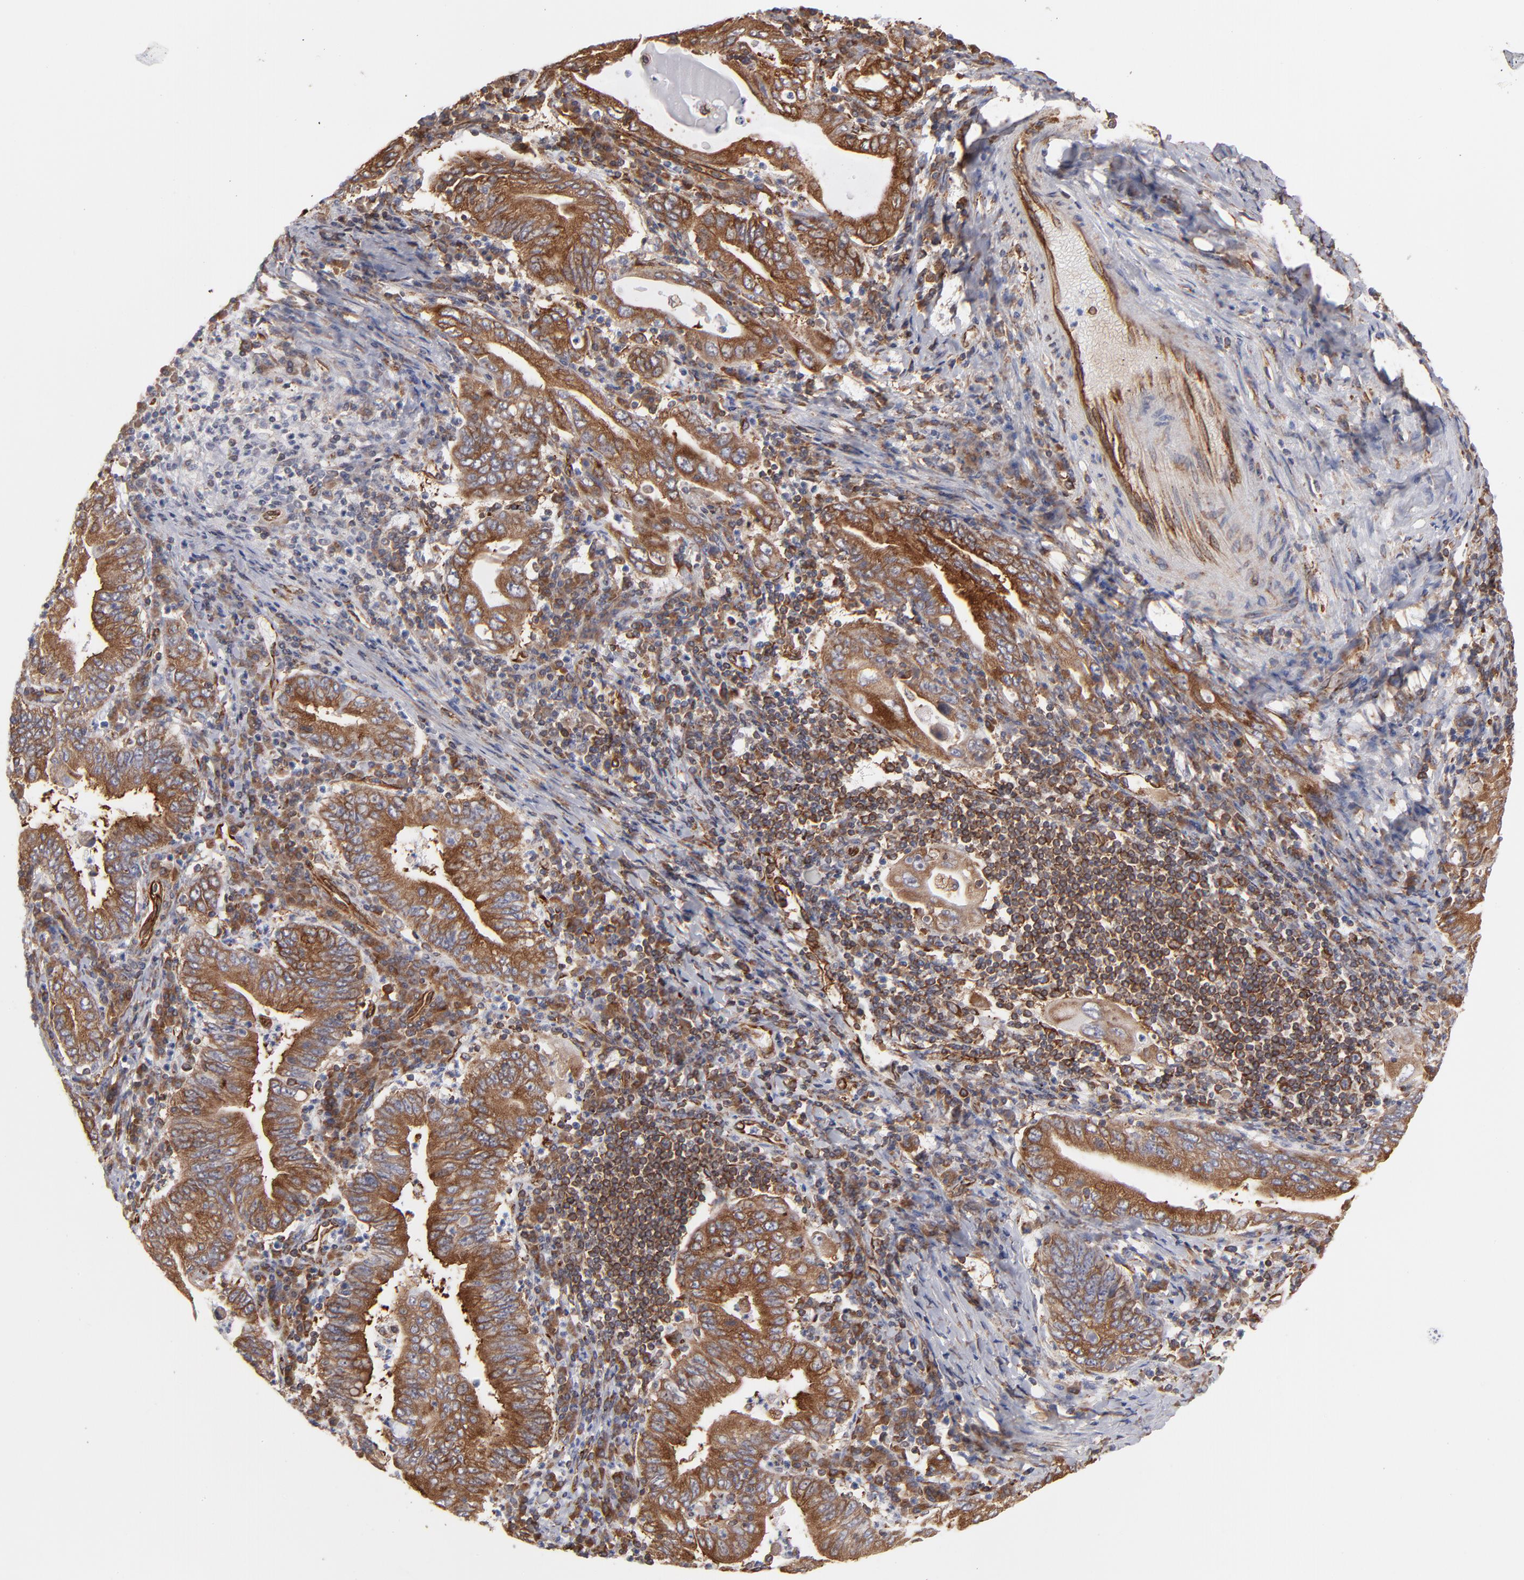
{"staining": {"intensity": "moderate", "quantity": ">75%", "location": "cytoplasmic/membranous"}, "tissue": "stomach cancer", "cell_type": "Tumor cells", "image_type": "cancer", "snomed": [{"axis": "morphology", "description": "Normal tissue, NOS"}, {"axis": "morphology", "description": "Adenocarcinoma, NOS"}, {"axis": "topography", "description": "Esophagus"}, {"axis": "topography", "description": "Stomach, upper"}, {"axis": "topography", "description": "Peripheral nerve tissue"}], "caption": "Immunohistochemistry (IHC) staining of adenocarcinoma (stomach), which shows medium levels of moderate cytoplasmic/membranous expression in approximately >75% of tumor cells indicating moderate cytoplasmic/membranous protein expression. The staining was performed using DAB (3,3'-diaminobenzidine) (brown) for protein detection and nuclei were counterstained in hematoxylin (blue).", "gene": "KTN1", "patient": {"sex": "male", "age": 62}}